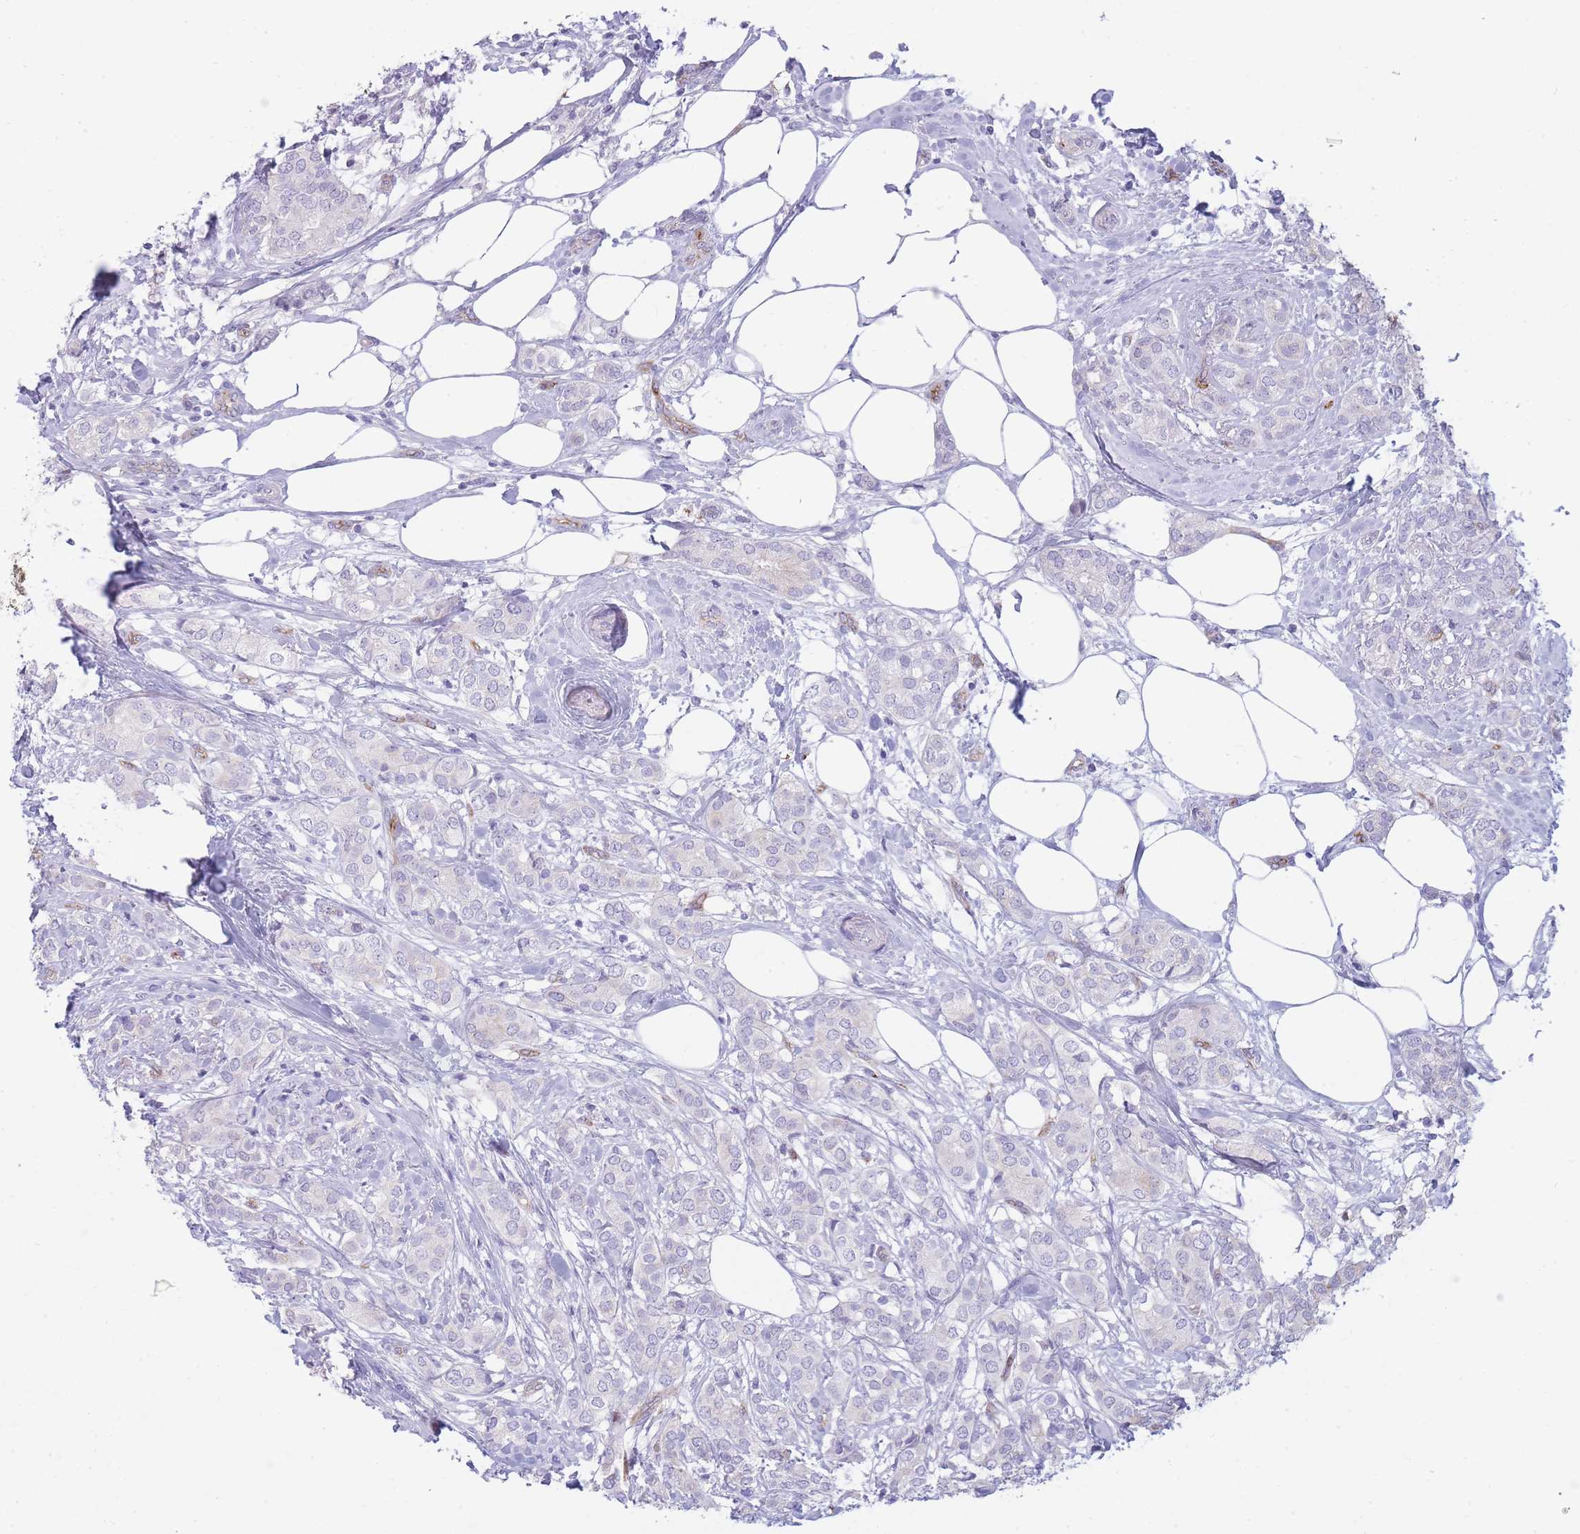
{"staining": {"intensity": "negative", "quantity": "none", "location": "none"}, "tissue": "breast cancer", "cell_type": "Tumor cells", "image_type": "cancer", "snomed": [{"axis": "morphology", "description": "Duct carcinoma"}, {"axis": "topography", "description": "Breast"}], "caption": "Tumor cells show no significant protein staining in breast invasive ductal carcinoma. (DAB (3,3'-diaminobenzidine) IHC, high magnification).", "gene": "UTP14A", "patient": {"sex": "female", "age": 73}}